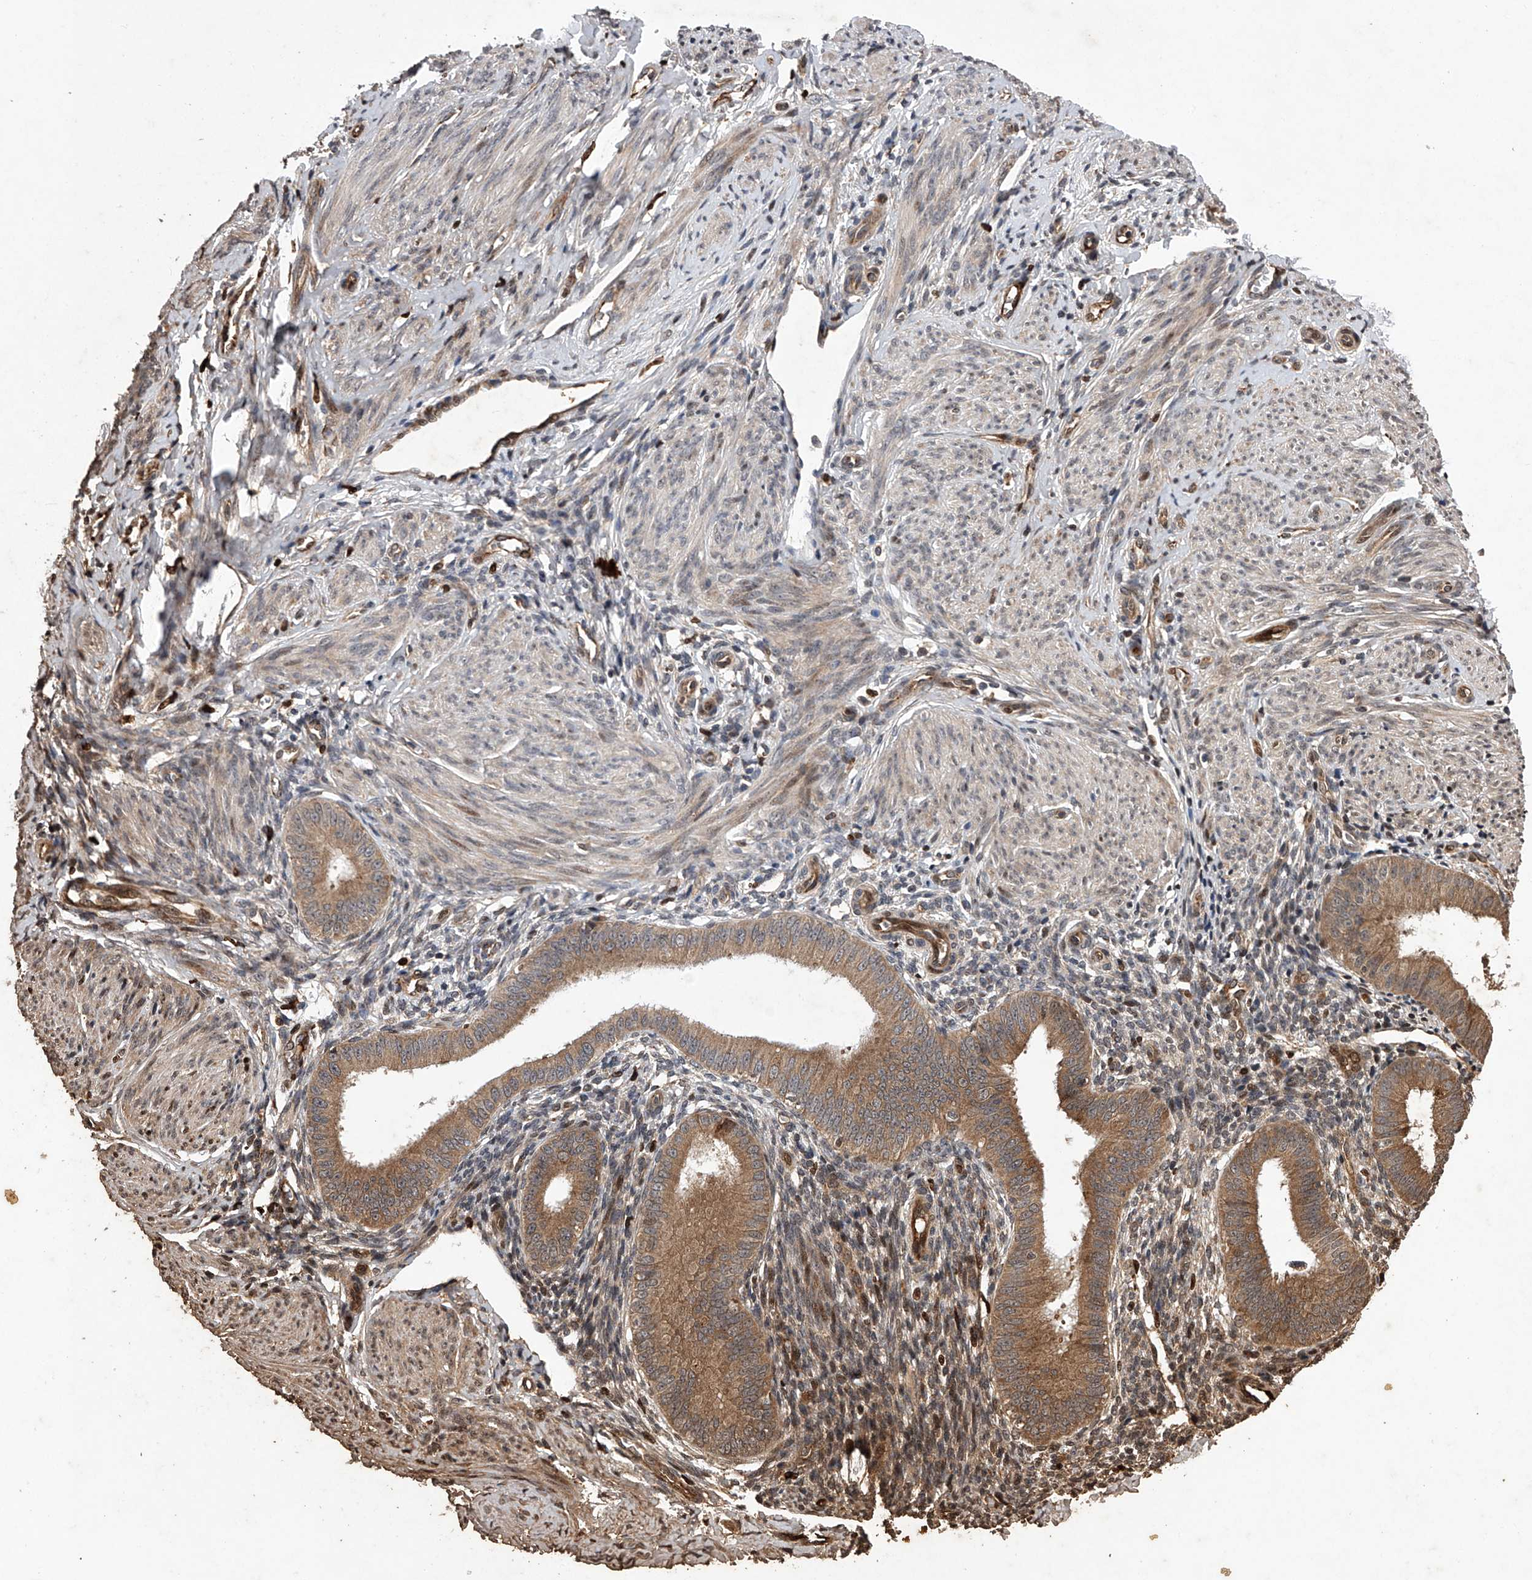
{"staining": {"intensity": "moderate", "quantity": "<25%", "location": "cytoplasmic/membranous,nuclear"}, "tissue": "endometrium", "cell_type": "Cells in endometrial stroma", "image_type": "normal", "snomed": [{"axis": "morphology", "description": "Normal tissue, NOS"}, {"axis": "topography", "description": "Uterus"}, {"axis": "topography", "description": "Endometrium"}], "caption": "Immunohistochemistry (IHC) staining of normal endometrium, which displays low levels of moderate cytoplasmic/membranous,nuclear staining in approximately <25% of cells in endometrial stroma indicating moderate cytoplasmic/membranous,nuclear protein expression. The staining was performed using DAB (brown) for protein detection and nuclei were counterstained in hematoxylin (blue).", "gene": "MAP3K11", "patient": {"sex": "female", "age": 48}}